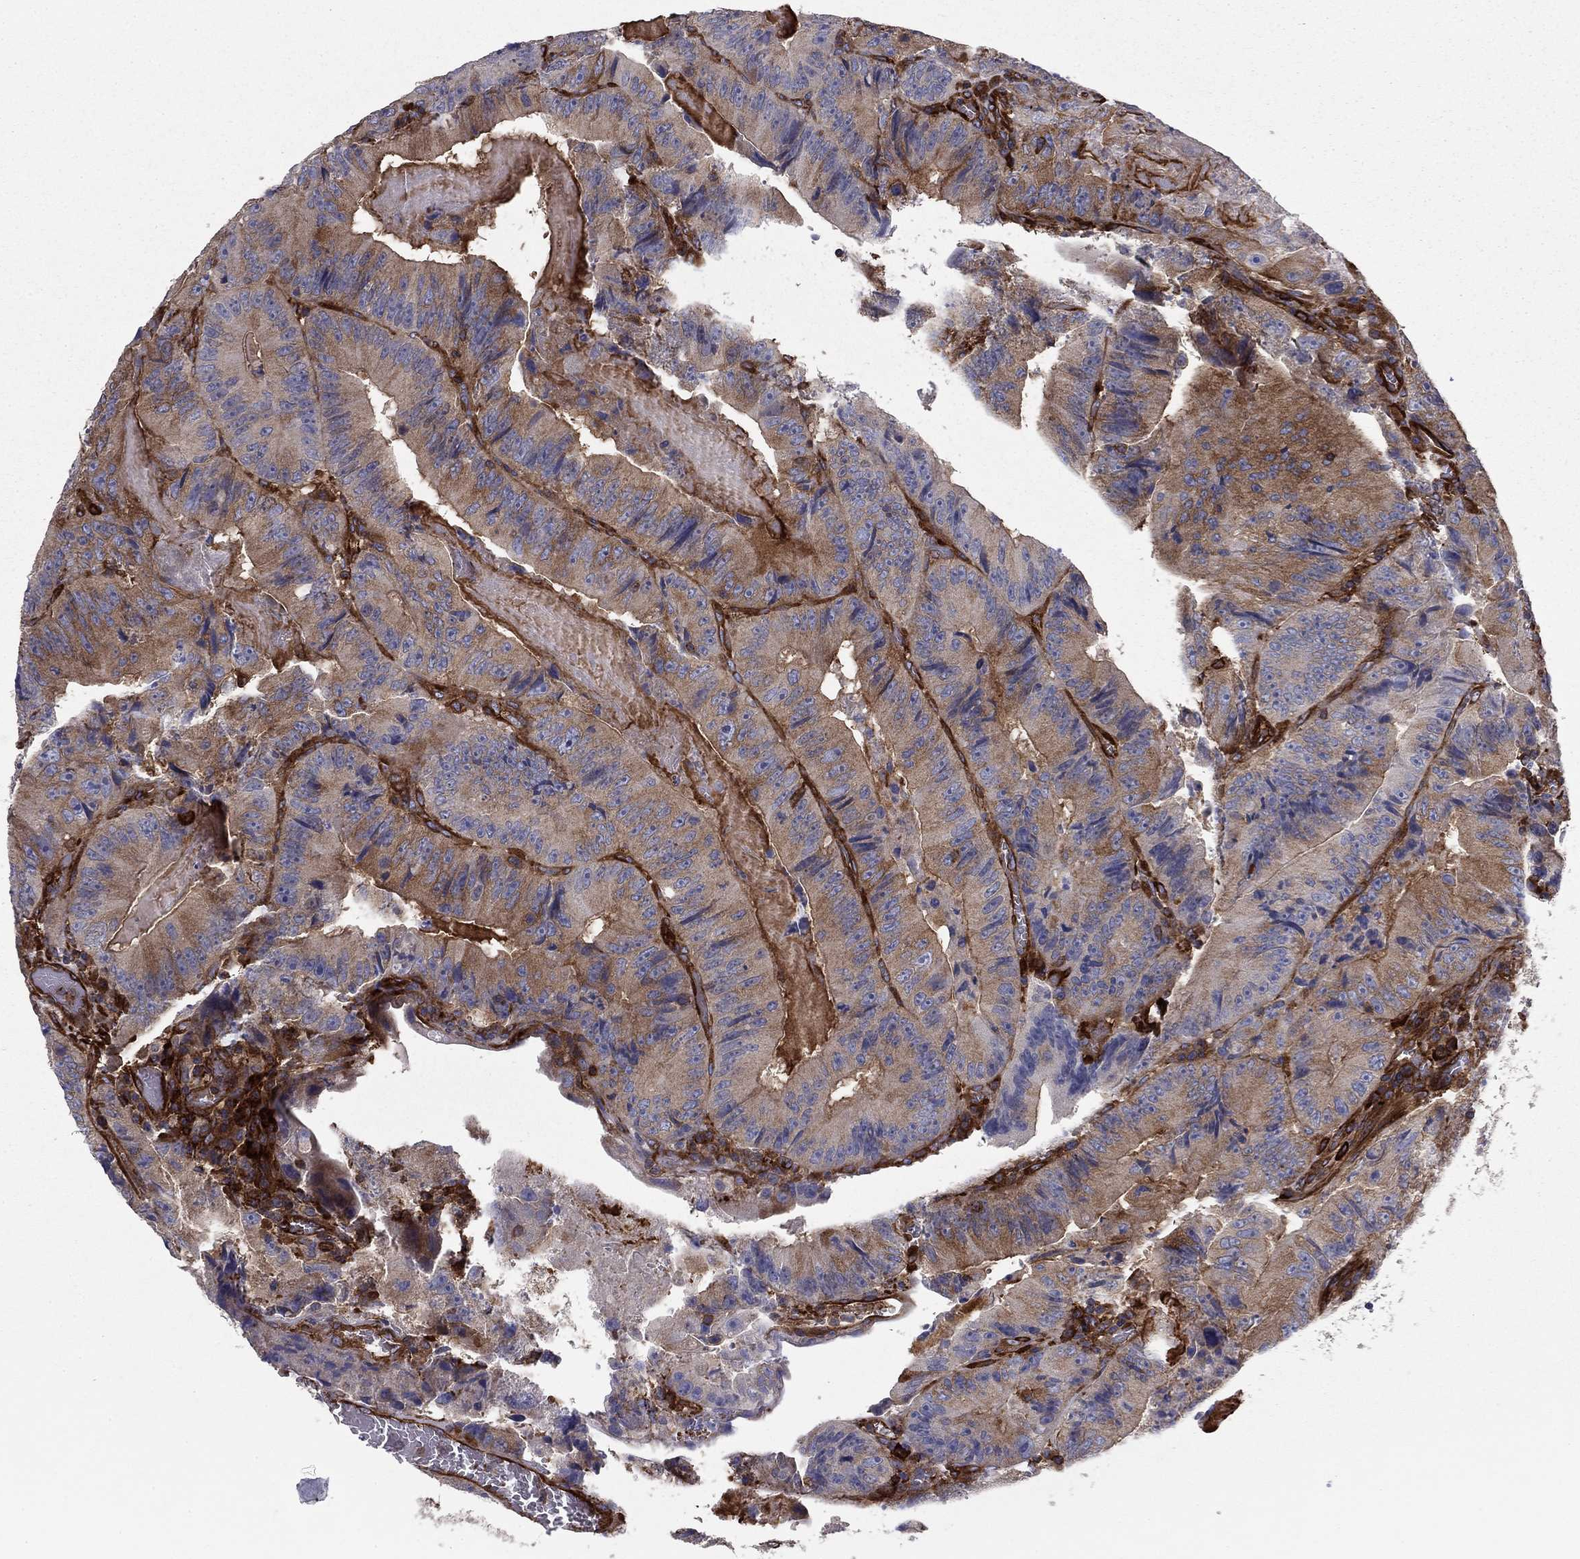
{"staining": {"intensity": "weak", "quantity": "25%-75%", "location": "cytoplasmic/membranous"}, "tissue": "colorectal cancer", "cell_type": "Tumor cells", "image_type": "cancer", "snomed": [{"axis": "morphology", "description": "Adenocarcinoma, NOS"}, {"axis": "topography", "description": "Colon"}], "caption": "Weak cytoplasmic/membranous positivity for a protein is appreciated in about 25%-75% of tumor cells of colorectal adenocarcinoma using immunohistochemistry.", "gene": "EHBP1L1", "patient": {"sex": "female", "age": 86}}